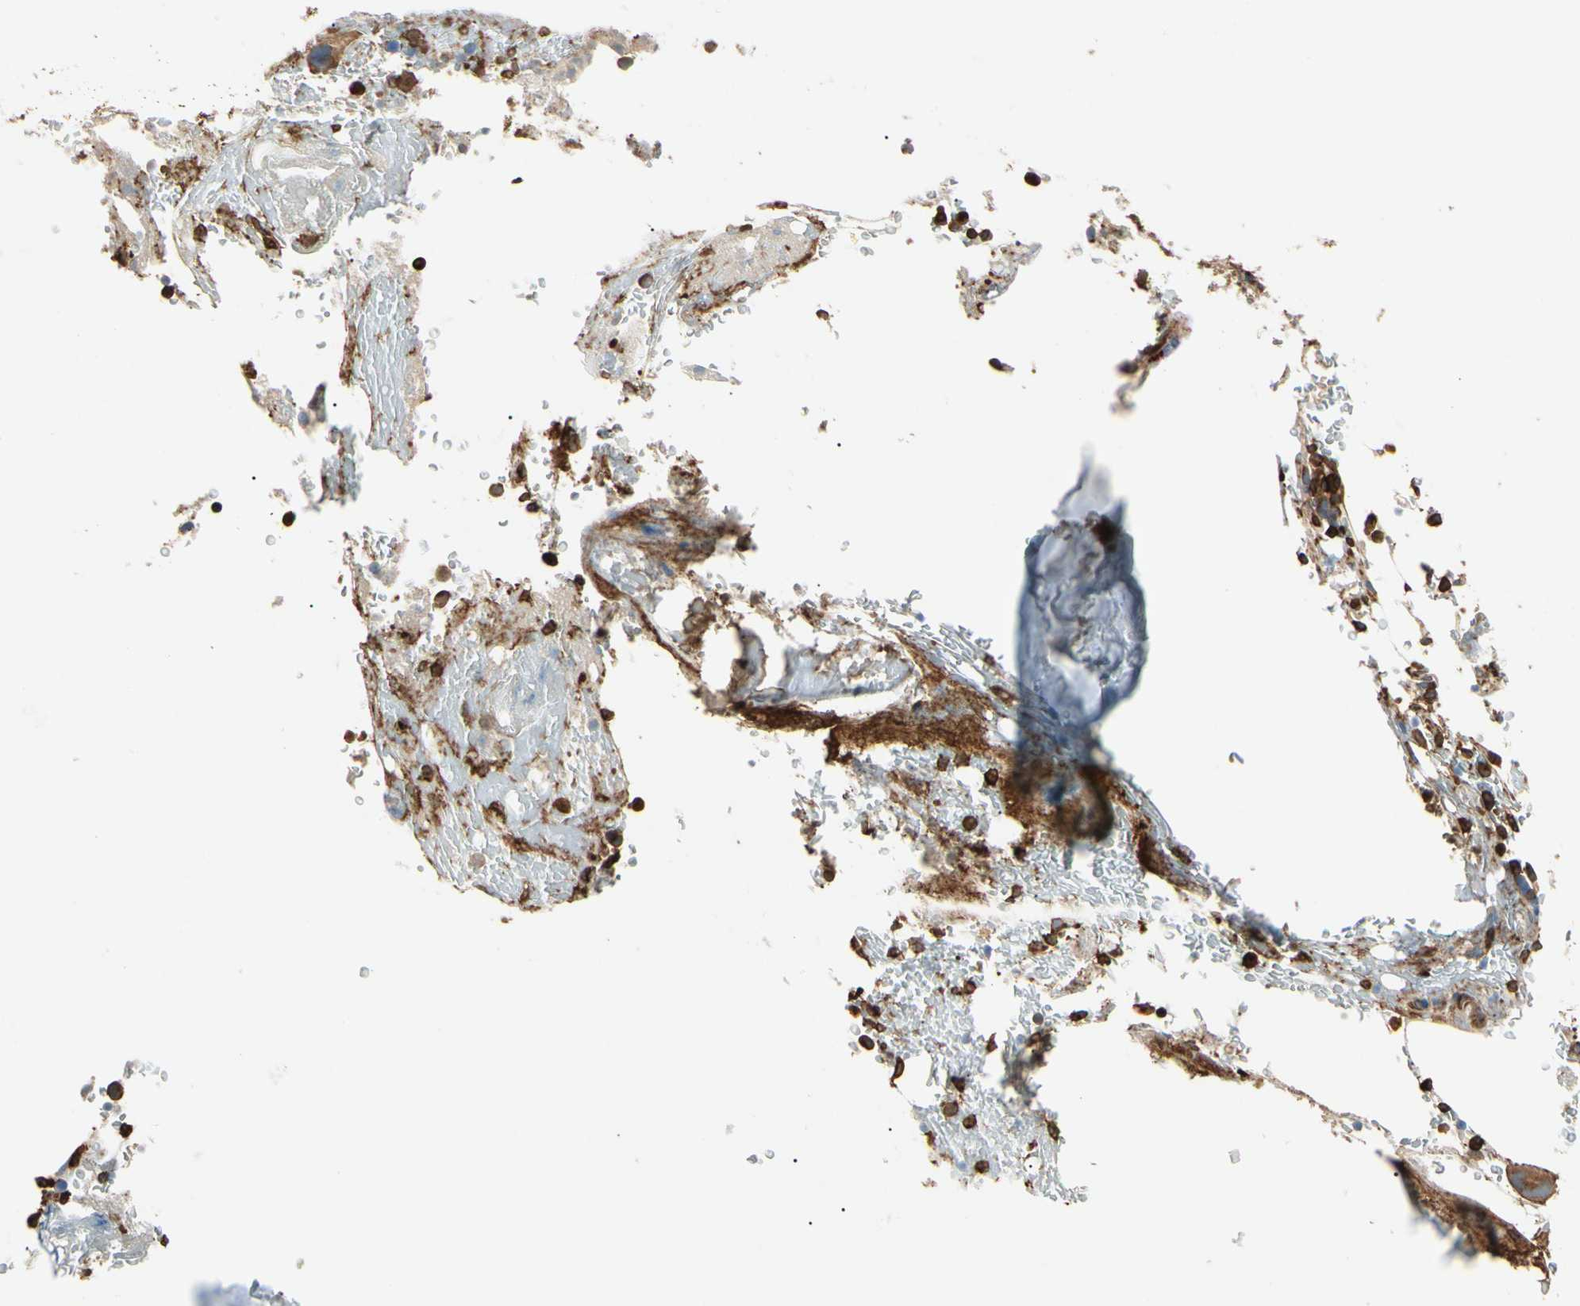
{"staining": {"intensity": "strong", "quantity": ">75%", "location": "cytoplasmic/membranous"}, "tissue": "bone marrow", "cell_type": "Hematopoietic cells", "image_type": "normal", "snomed": [{"axis": "morphology", "description": "Normal tissue, NOS"}, {"axis": "topography", "description": "Bone marrow"}], "caption": "Bone marrow was stained to show a protein in brown. There is high levels of strong cytoplasmic/membranous expression in approximately >75% of hematopoietic cells.", "gene": "ARPC2", "patient": {"sex": "female", "age": 73}}